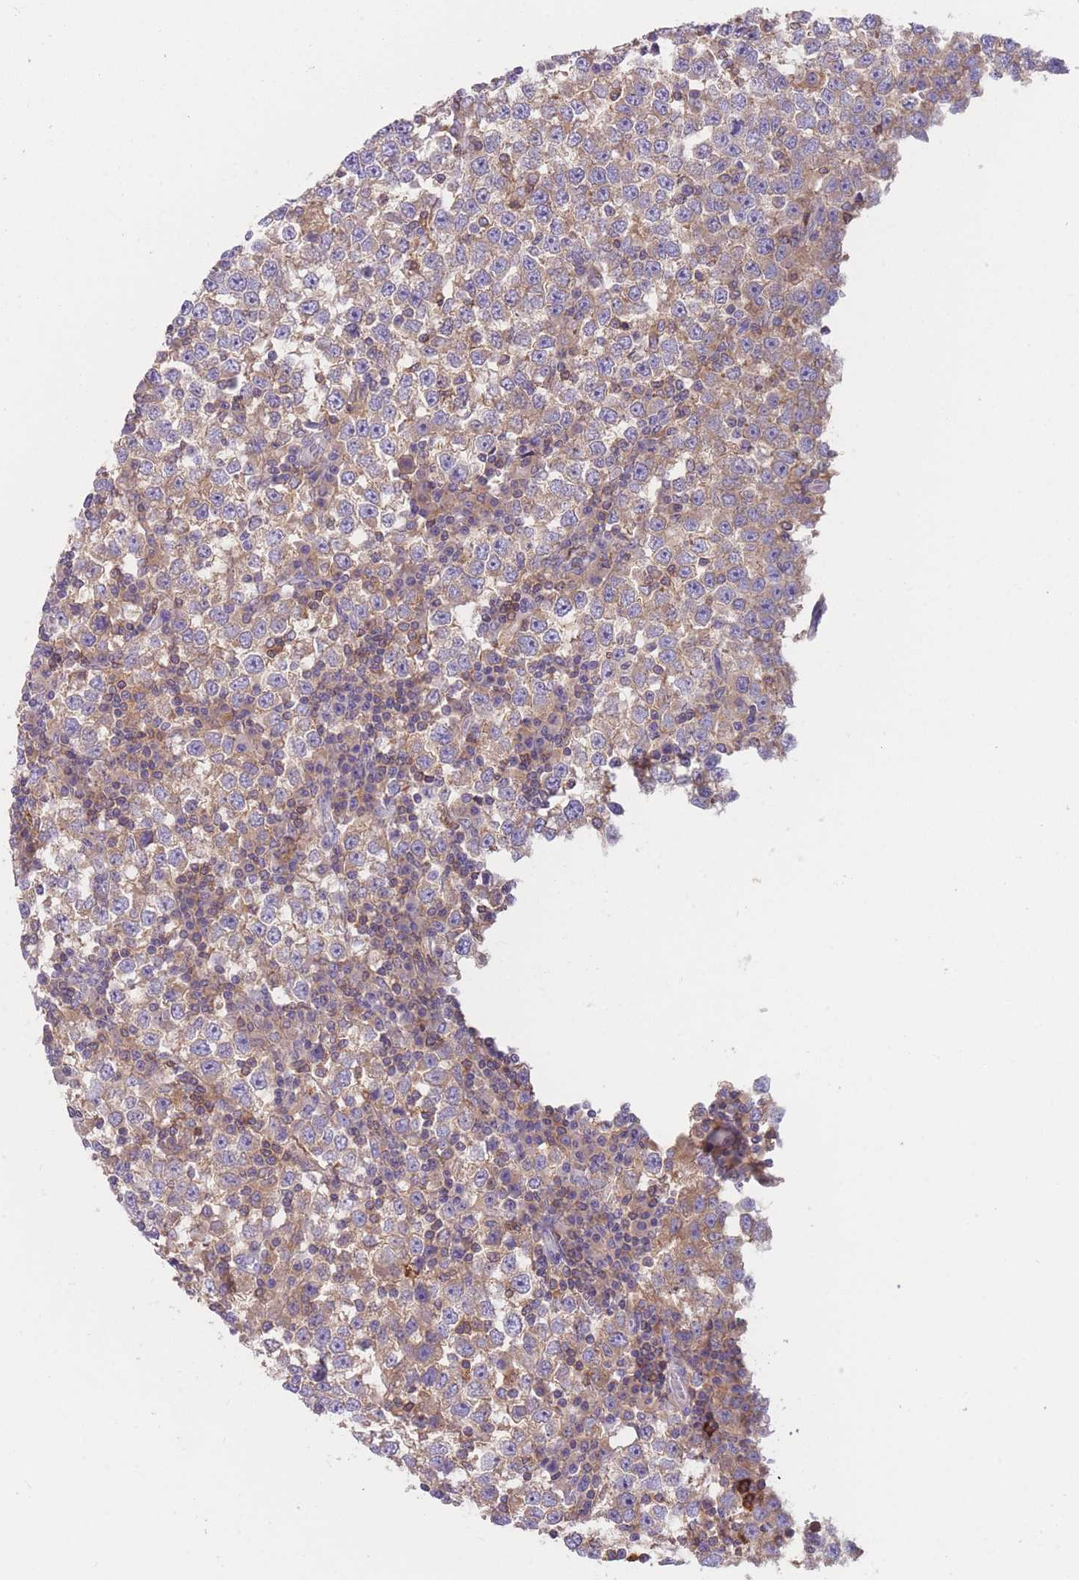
{"staining": {"intensity": "moderate", "quantity": ">75%", "location": "cytoplasmic/membranous"}, "tissue": "testis cancer", "cell_type": "Tumor cells", "image_type": "cancer", "snomed": [{"axis": "morphology", "description": "Seminoma, NOS"}, {"axis": "topography", "description": "Testis"}], "caption": "Moderate cytoplasmic/membranous positivity for a protein is seen in approximately >75% of tumor cells of seminoma (testis) using immunohistochemistry (IHC).", "gene": "ST3GAL4", "patient": {"sex": "male", "age": 65}}